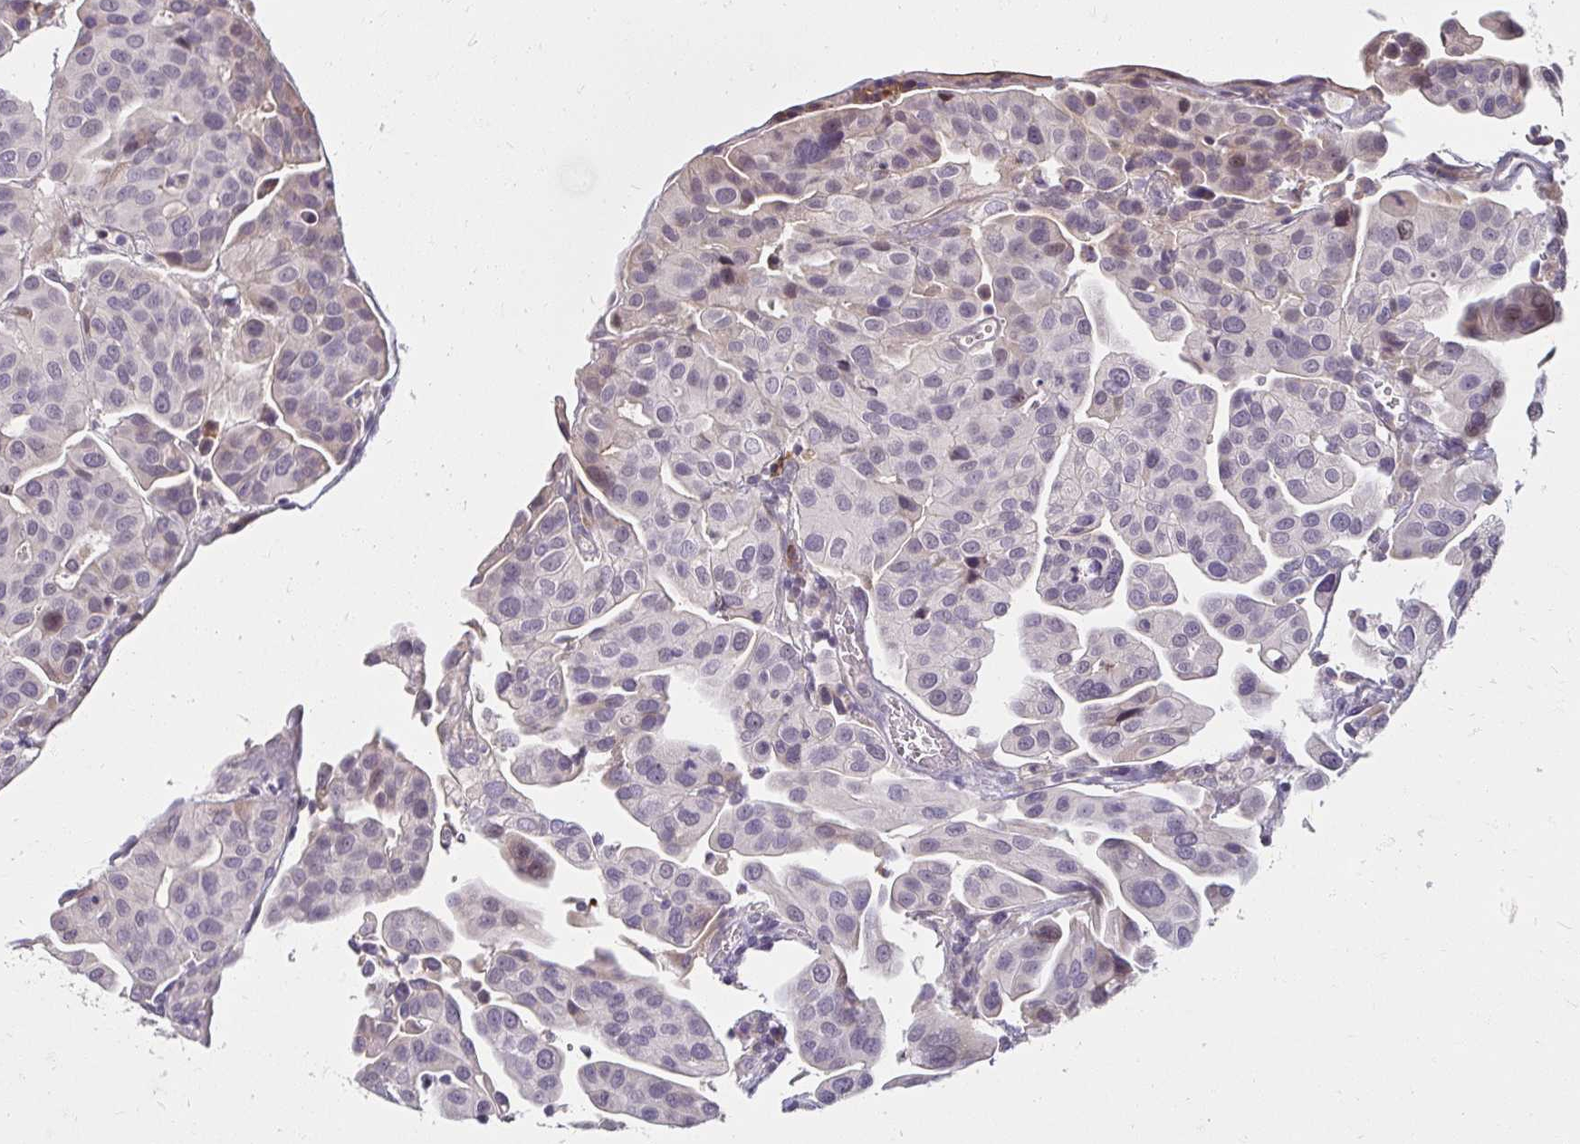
{"staining": {"intensity": "weak", "quantity": "<25%", "location": "nuclear"}, "tissue": "renal cancer", "cell_type": "Tumor cells", "image_type": "cancer", "snomed": [{"axis": "morphology", "description": "Adenocarcinoma, NOS"}, {"axis": "topography", "description": "Urinary bladder"}], "caption": "Protein analysis of renal adenocarcinoma demonstrates no significant positivity in tumor cells.", "gene": "DDN", "patient": {"sex": "male", "age": 61}}